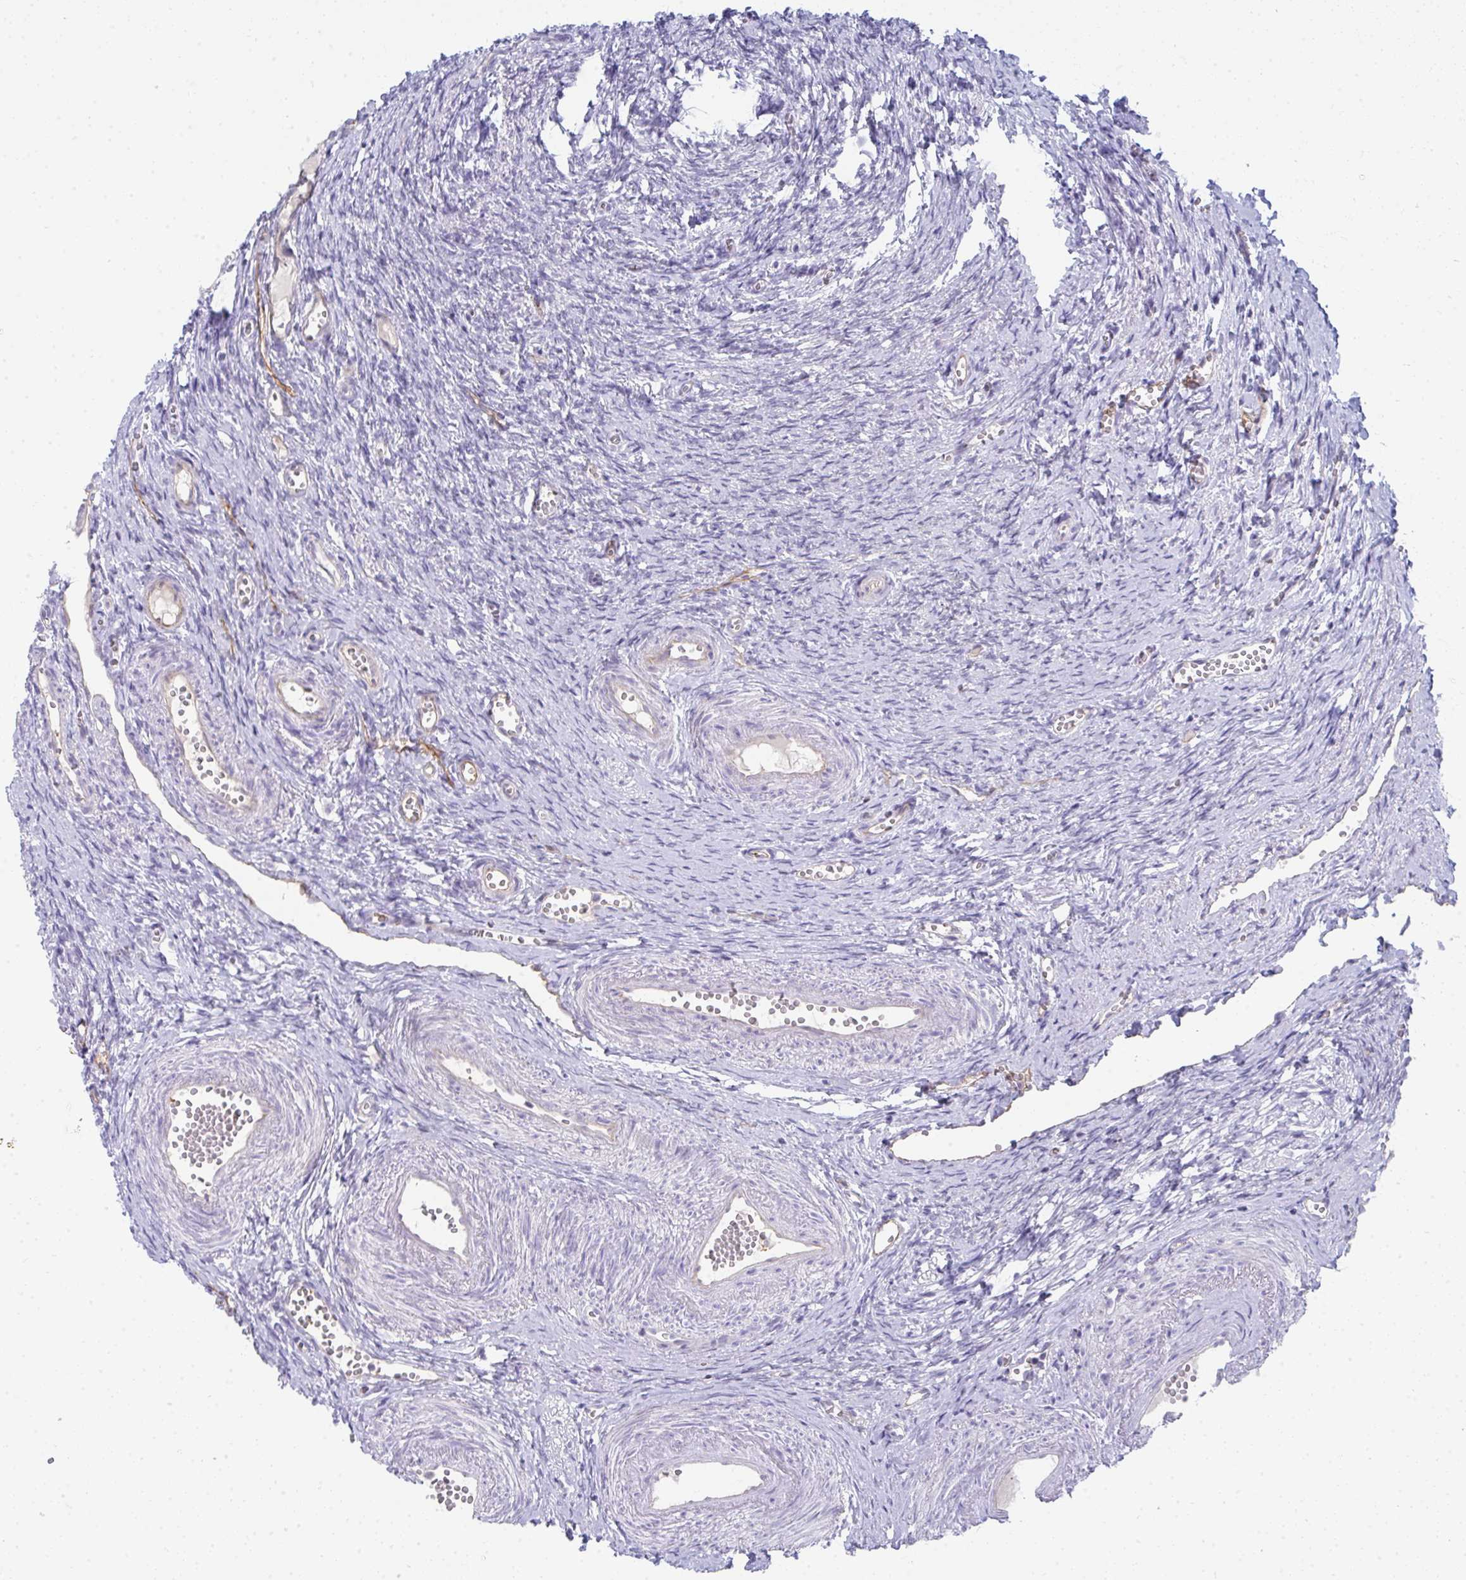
{"staining": {"intensity": "negative", "quantity": "none", "location": "none"}, "tissue": "ovary", "cell_type": "Follicle cells", "image_type": "normal", "snomed": [{"axis": "morphology", "description": "Normal tissue, NOS"}, {"axis": "topography", "description": "Ovary"}], "caption": "Micrograph shows no protein positivity in follicle cells of unremarkable ovary.", "gene": "TMEM82", "patient": {"sex": "female", "age": 41}}